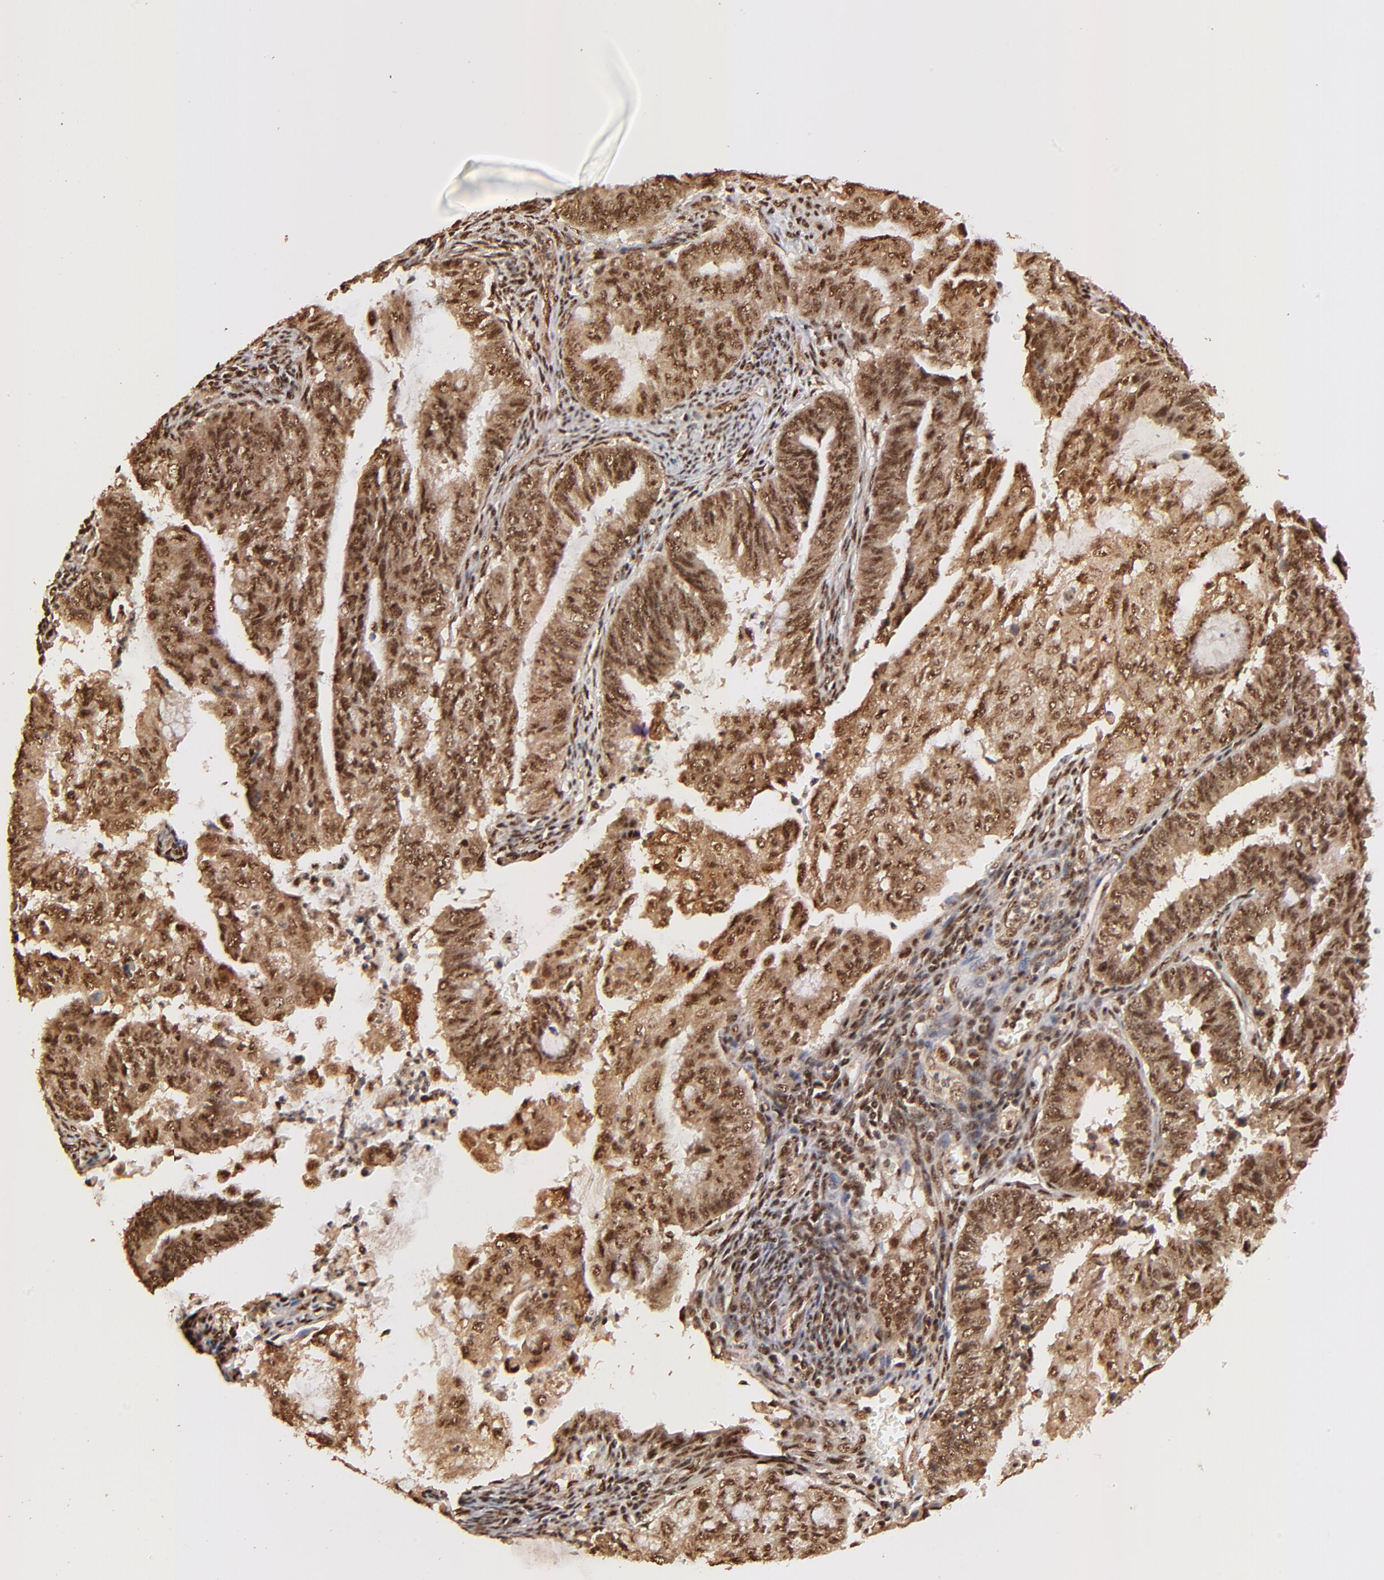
{"staining": {"intensity": "strong", "quantity": ">75%", "location": "cytoplasmic/membranous,nuclear"}, "tissue": "endometrial cancer", "cell_type": "Tumor cells", "image_type": "cancer", "snomed": [{"axis": "morphology", "description": "Adenocarcinoma, NOS"}, {"axis": "topography", "description": "Endometrium"}], "caption": "Protein staining by immunohistochemistry (IHC) shows strong cytoplasmic/membranous and nuclear staining in about >75% of tumor cells in adenocarcinoma (endometrial).", "gene": "MED12", "patient": {"sex": "female", "age": 75}}